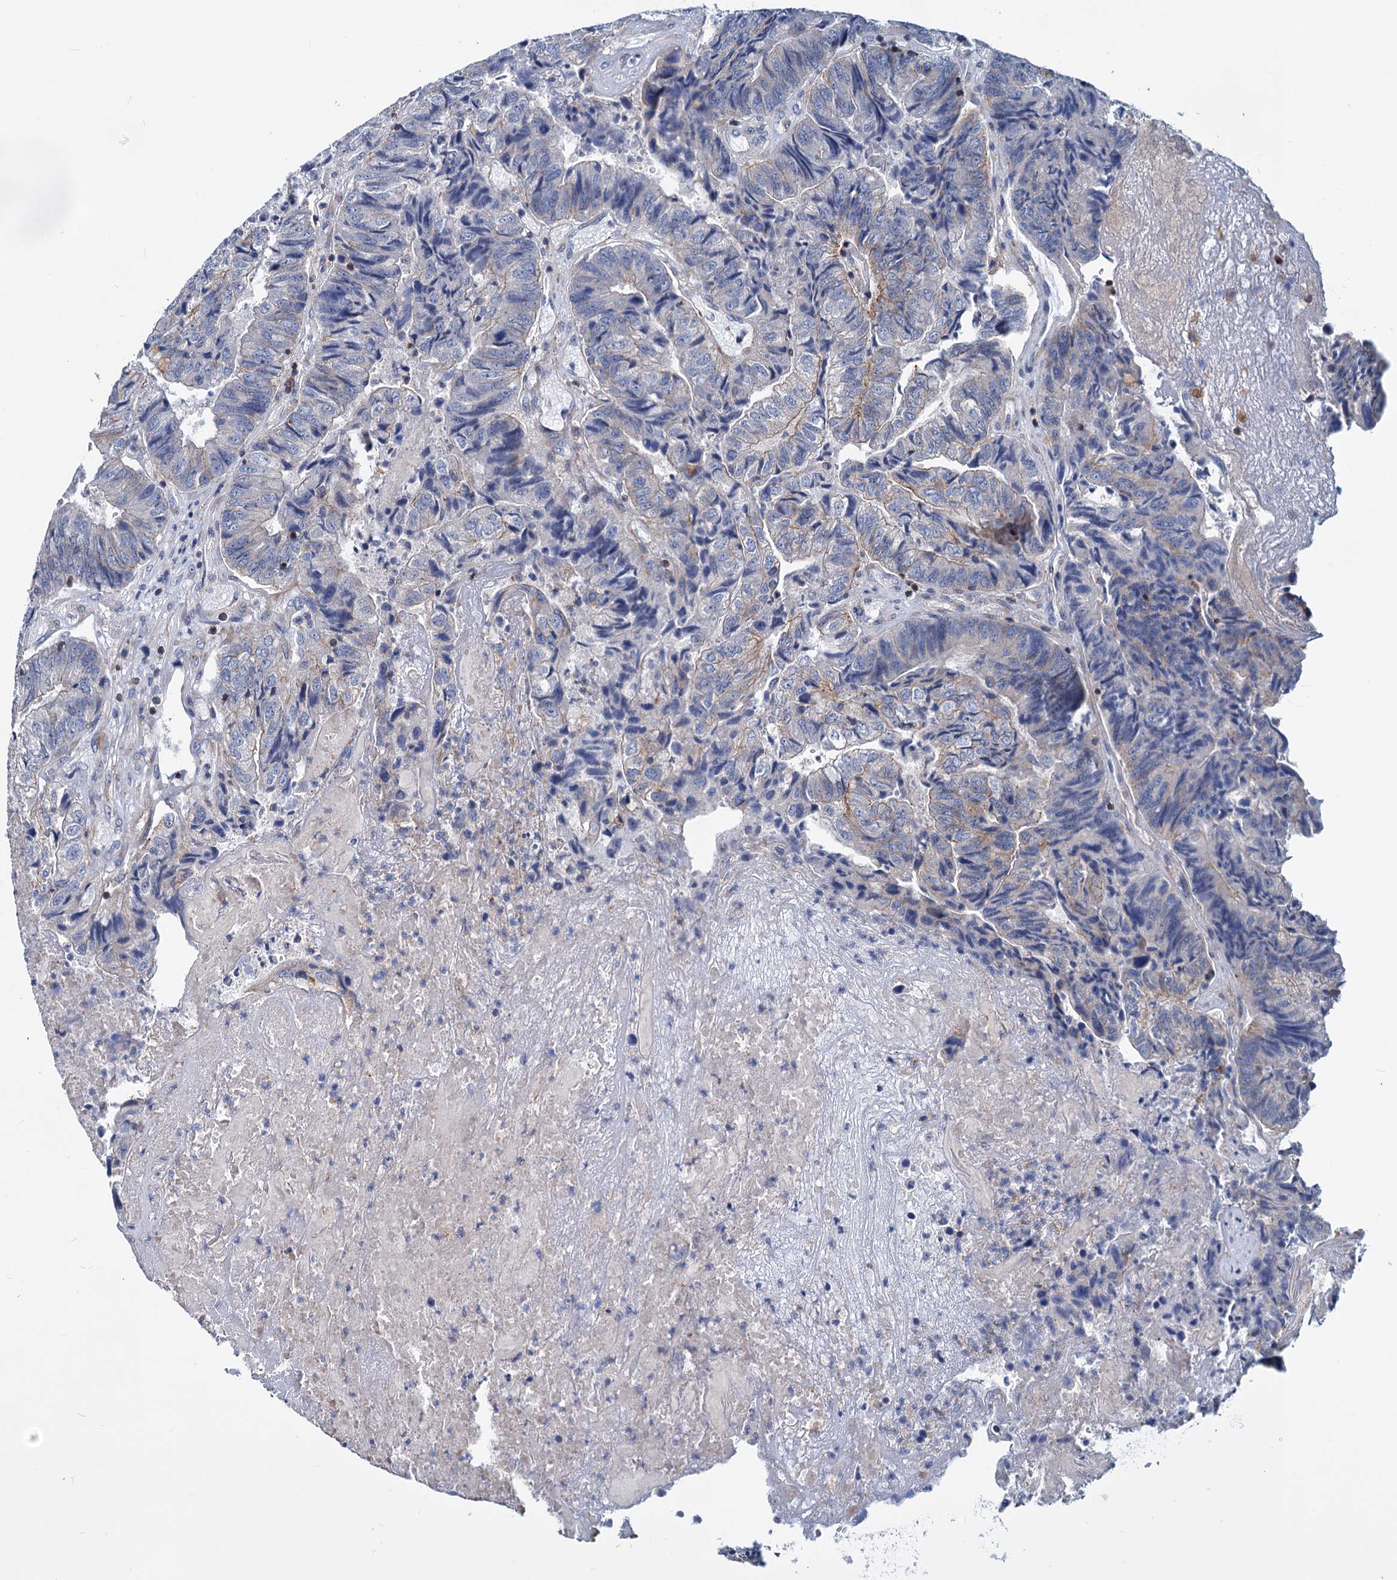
{"staining": {"intensity": "weak", "quantity": "<25%", "location": "cytoplasmic/membranous"}, "tissue": "colorectal cancer", "cell_type": "Tumor cells", "image_type": "cancer", "snomed": [{"axis": "morphology", "description": "Adenocarcinoma, NOS"}, {"axis": "topography", "description": "Colon"}], "caption": "Colorectal cancer (adenocarcinoma) was stained to show a protein in brown. There is no significant positivity in tumor cells.", "gene": "LRCH4", "patient": {"sex": "female", "age": 67}}